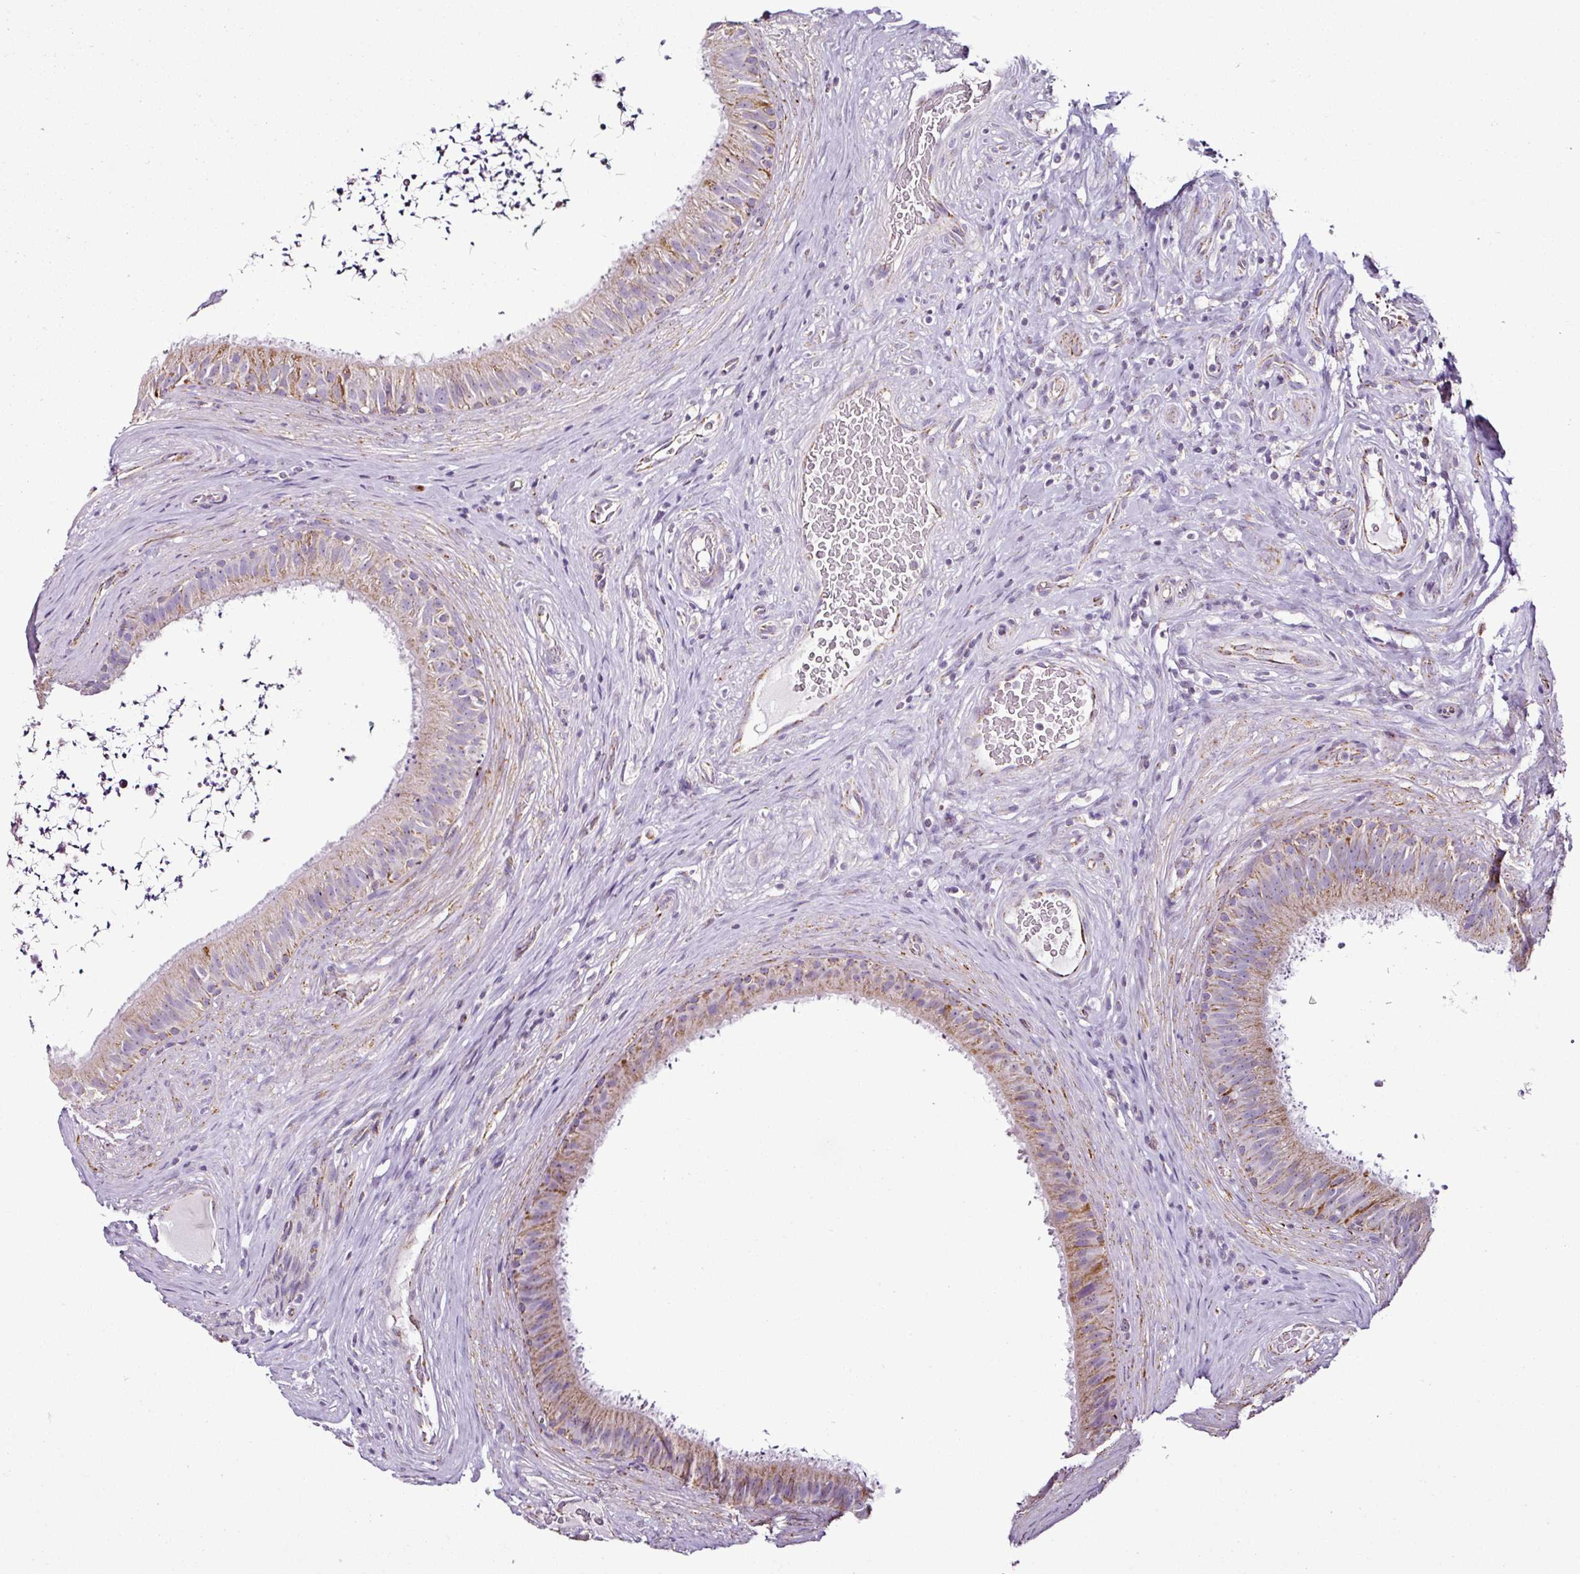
{"staining": {"intensity": "moderate", "quantity": "<25%", "location": "cytoplasmic/membranous"}, "tissue": "epididymis", "cell_type": "Glandular cells", "image_type": "normal", "snomed": [{"axis": "morphology", "description": "Normal tissue, NOS"}, {"axis": "topography", "description": "Testis"}, {"axis": "topography", "description": "Epididymis"}], "caption": "About <25% of glandular cells in normal epididymis reveal moderate cytoplasmic/membranous protein expression as visualized by brown immunohistochemical staining.", "gene": "DPAGT1", "patient": {"sex": "male", "age": 41}}